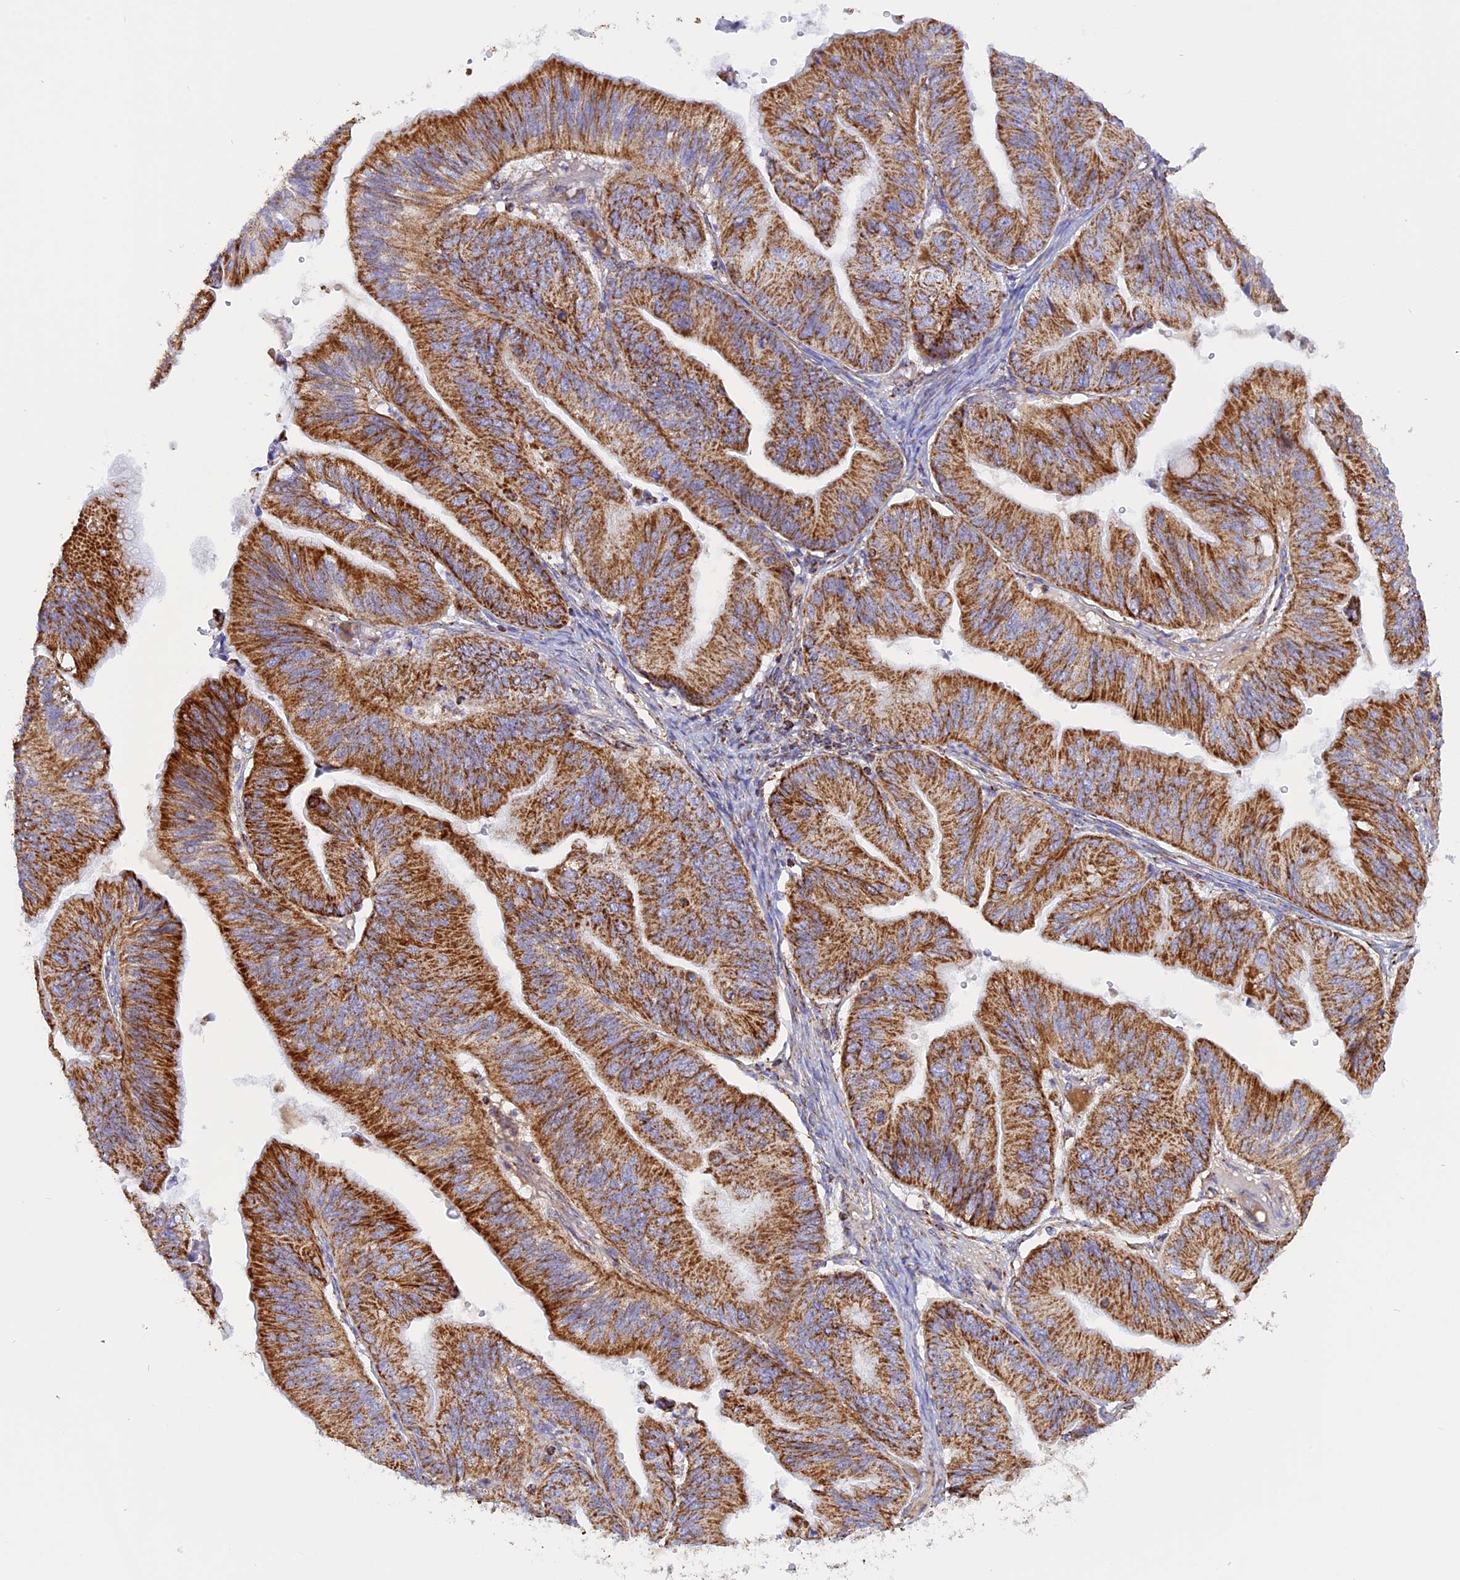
{"staining": {"intensity": "strong", "quantity": ">75%", "location": "cytoplasmic/membranous"}, "tissue": "ovarian cancer", "cell_type": "Tumor cells", "image_type": "cancer", "snomed": [{"axis": "morphology", "description": "Cystadenocarcinoma, mucinous, NOS"}, {"axis": "topography", "description": "Ovary"}], "caption": "A histopathology image showing strong cytoplasmic/membranous positivity in approximately >75% of tumor cells in mucinous cystadenocarcinoma (ovarian), as visualized by brown immunohistochemical staining.", "gene": "KCNG1", "patient": {"sex": "female", "age": 61}}